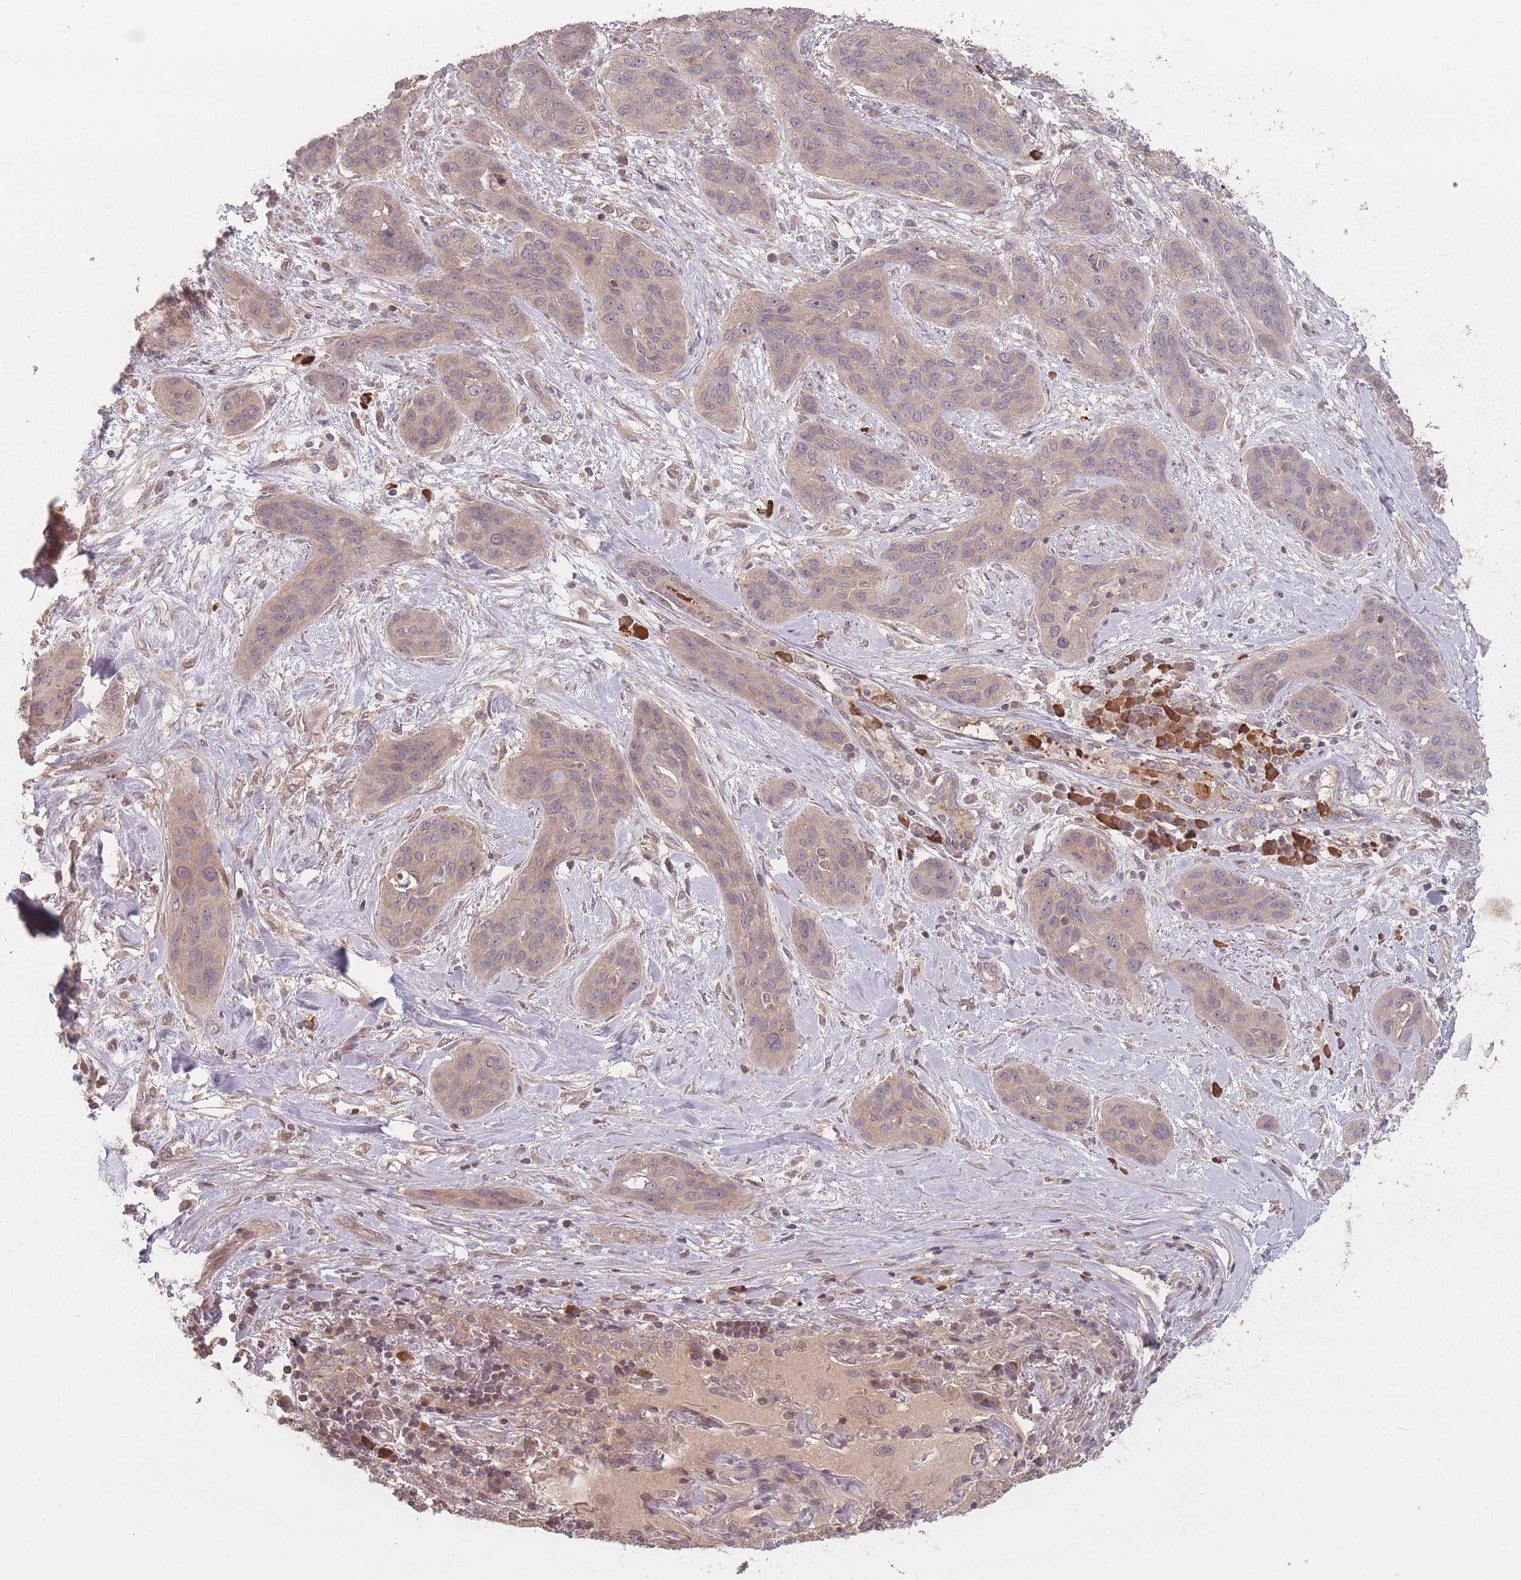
{"staining": {"intensity": "weak", "quantity": "25%-75%", "location": "cytoplasmic/membranous"}, "tissue": "lung cancer", "cell_type": "Tumor cells", "image_type": "cancer", "snomed": [{"axis": "morphology", "description": "Squamous cell carcinoma, NOS"}, {"axis": "topography", "description": "Lung"}], "caption": "Protein expression analysis of lung cancer (squamous cell carcinoma) demonstrates weak cytoplasmic/membranous expression in approximately 25%-75% of tumor cells.", "gene": "HAGH", "patient": {"sex": "female", "age": 70}}